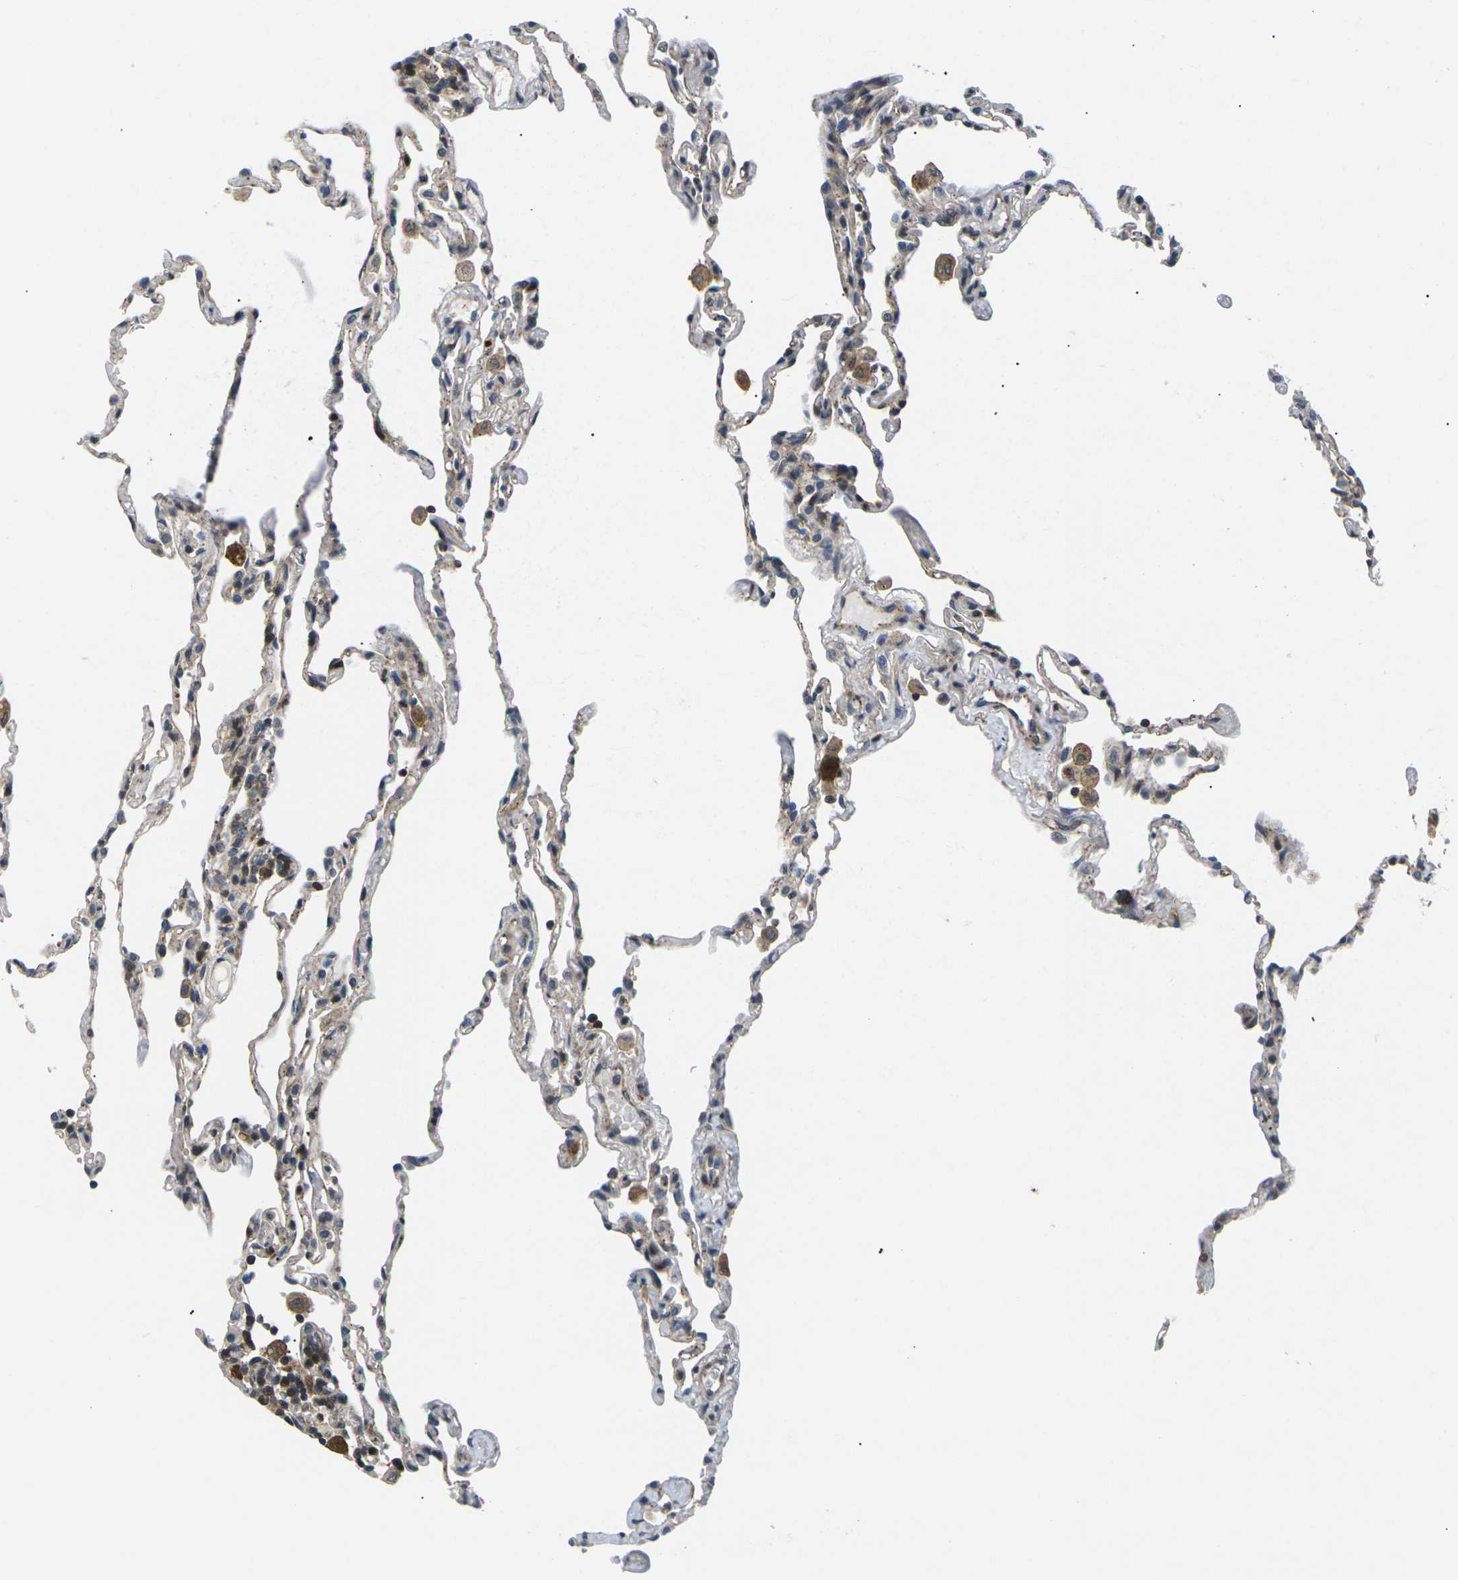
{"staining": {"intensity": "weak", "quantity": "<25%", "location": "cytoplasmic/membranous"}, "tissue": "lung", "cell_type": "Alveolar cells", "image_type": "normal", "snomed": [{"axis": "morphology", "description": "Normal tissue, NOS"}, {"axis": "topography", "description": "Lung"}], "caption": "Protein analysis of benign lung shows no significant positivity in alveolar cells.", "gene": "RPS6KA3", "patient": {"sex": "male", "age": 59}}